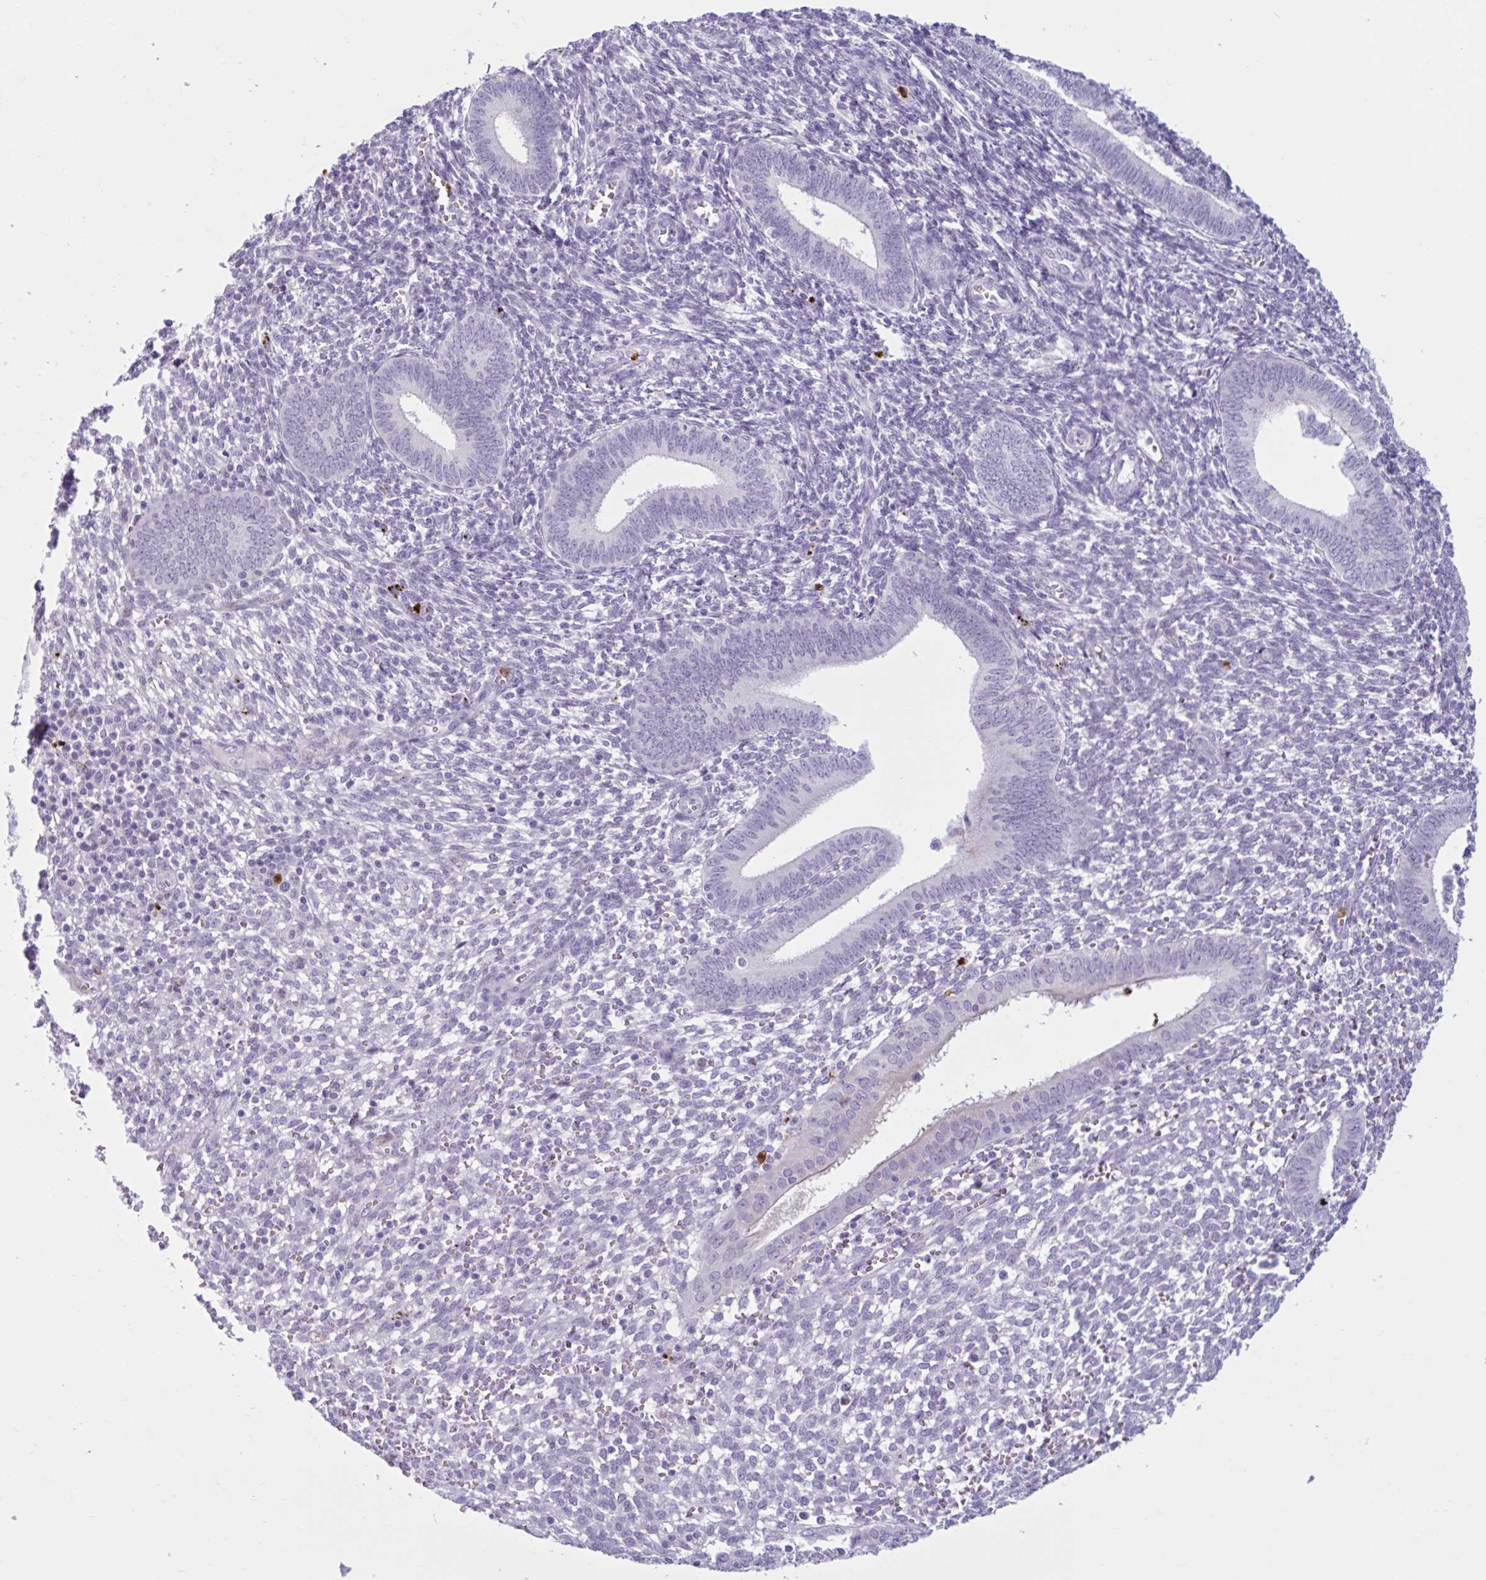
{"staining": {"intensity": "negative", "quantity": "none", "location": "none"}, "tissue": "endometrium", "cell_type": "Cells in endometrial stroma", "image_type": "normal", "snomed": [{"axis": "morphology", "description": "Normal tissue, NOS"}, {"axis": "topography", "description": "Endometrium"}], "caption": "This photomicrograph is of benign endometrium stained with immunohistochemistry to label a protein in brown with the nuclei are counter-stained blue. There is no expression in cells in endometrial stroma.", "gene": "CEP120", "patient": {"sex": "female", "age": 41}}